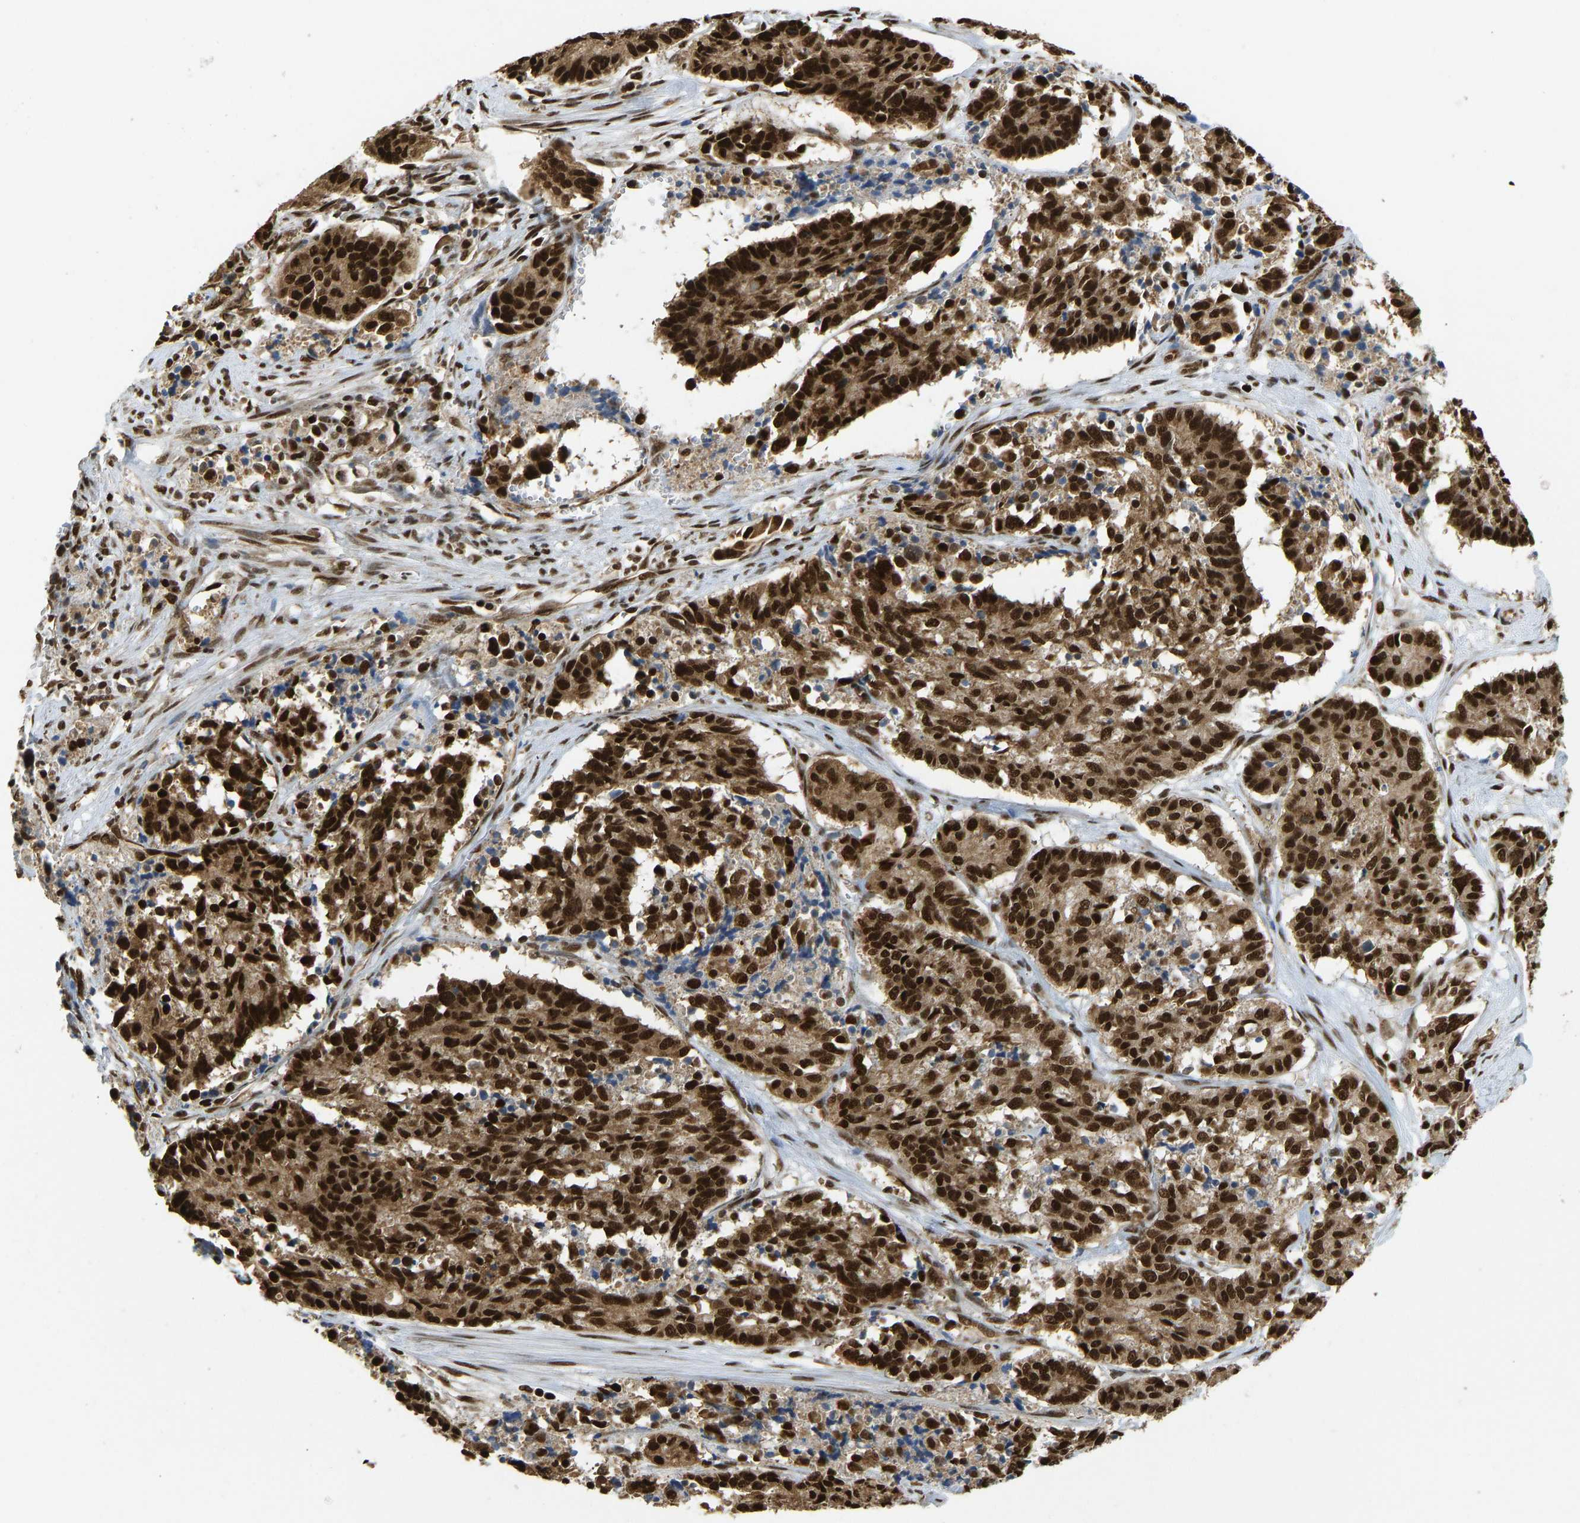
{"staining": {"intensity": "strong", "quantity": ">75%", "location": "cytoplasmic/membranous,nuclear"}, "tissue": "cervical cancer", "cell_type": "Tumor cells", "image_type": "cancer", "snomed": [{"axis": "morphology", "description": "Squamous cell carcinoma, NOS"}, {"axis": "topography", "description": "Cervix"}], "caption": "Immunohistochemical staining of cervical squamous cell carcinoma shows high levels of strong cytoplasmic/membranous and nuclear protein expression in about >75% of tumor cells.", "gene": "ZSCAN20", "patient": {"sex": "female", "age": 35}}